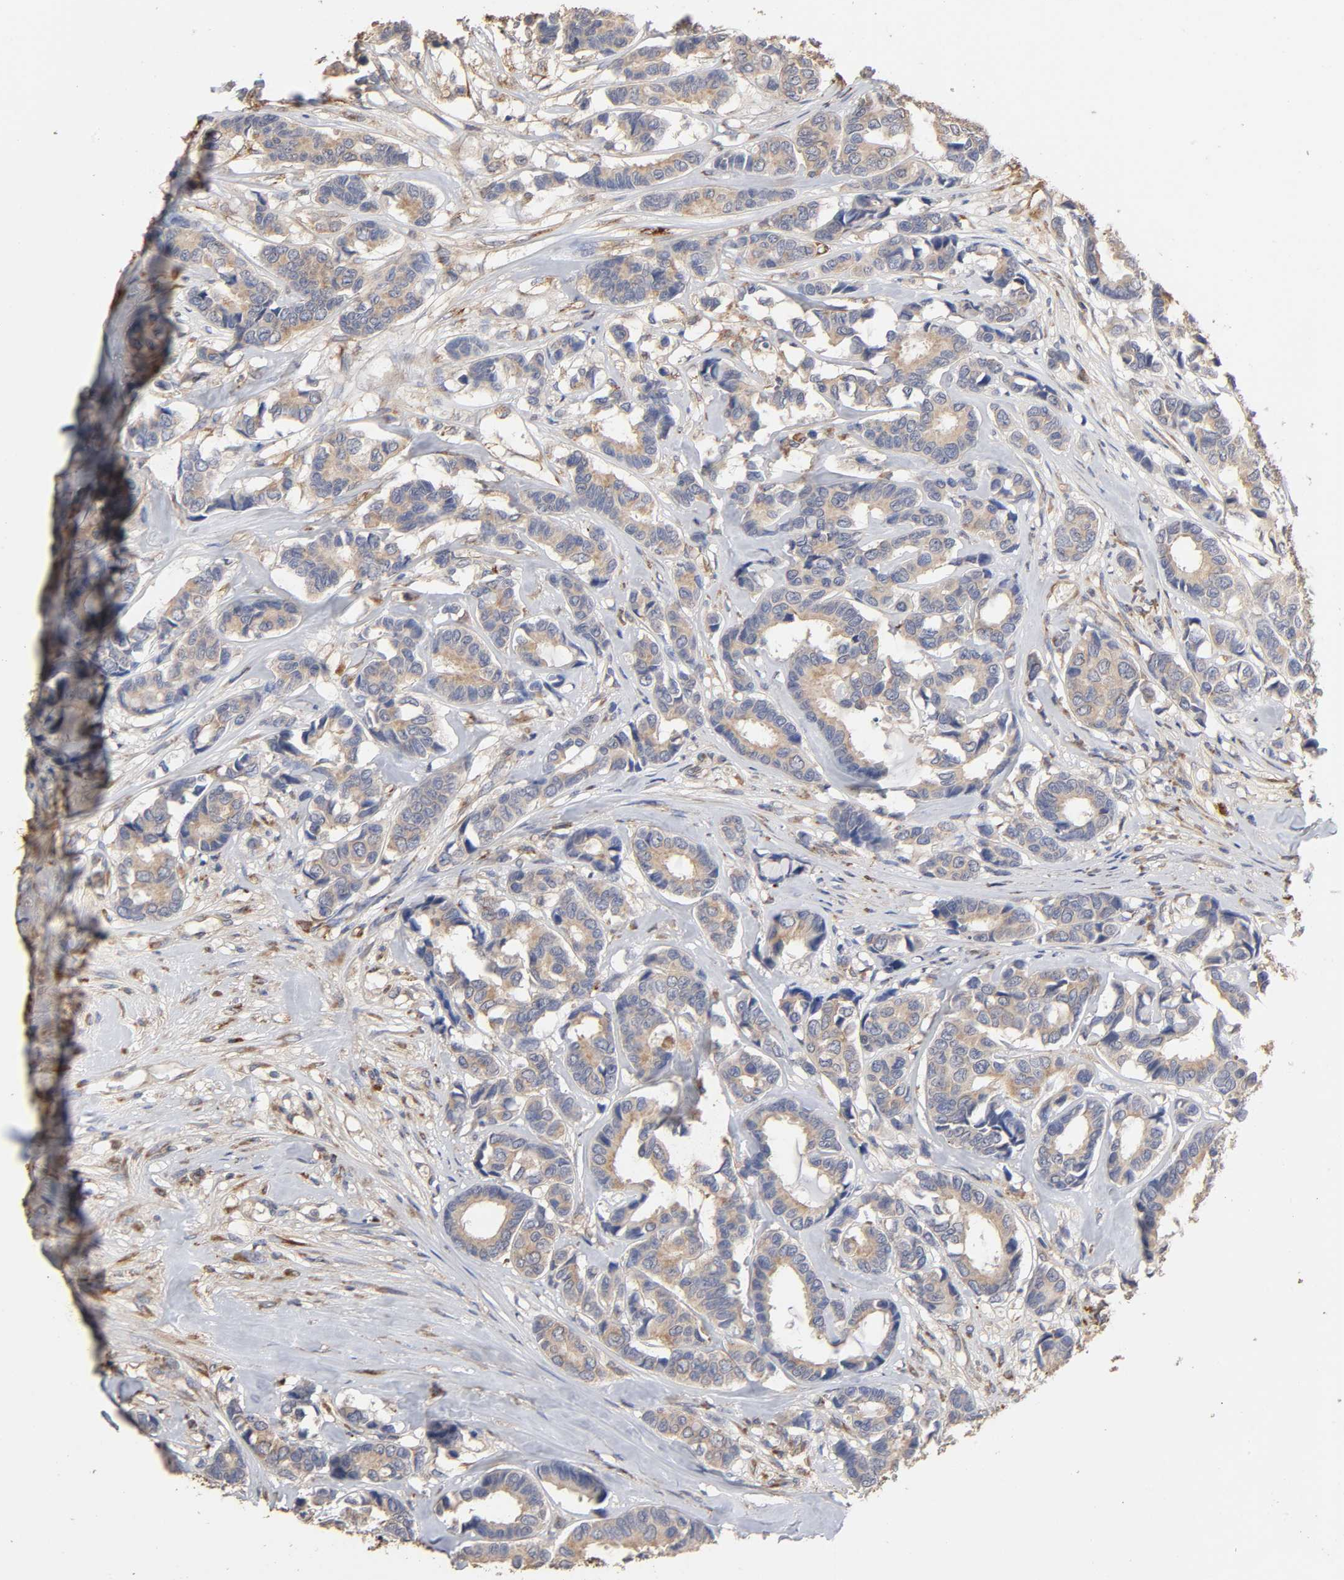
{"staining": {"intensity": "weak", "quantity": ">75%", "location": "cytoplasmic/membranous"}, "tissue": "breast cancer", "cell_type": "Tumor cells", "image_type": "cancer", "snomed": [{"axis": "morphology", "description": "Duct carcinoma"}, {"axis": "topography", "description": "Breast"}], "caption": "The immunohistochemical stain labels weak cytoplasmic/membranous expression in tumor cells of breast infiltrating ductal carcinoma tissue.", "gene": "EIF4G2", "patient": {"sex": "female", "age": 87}}